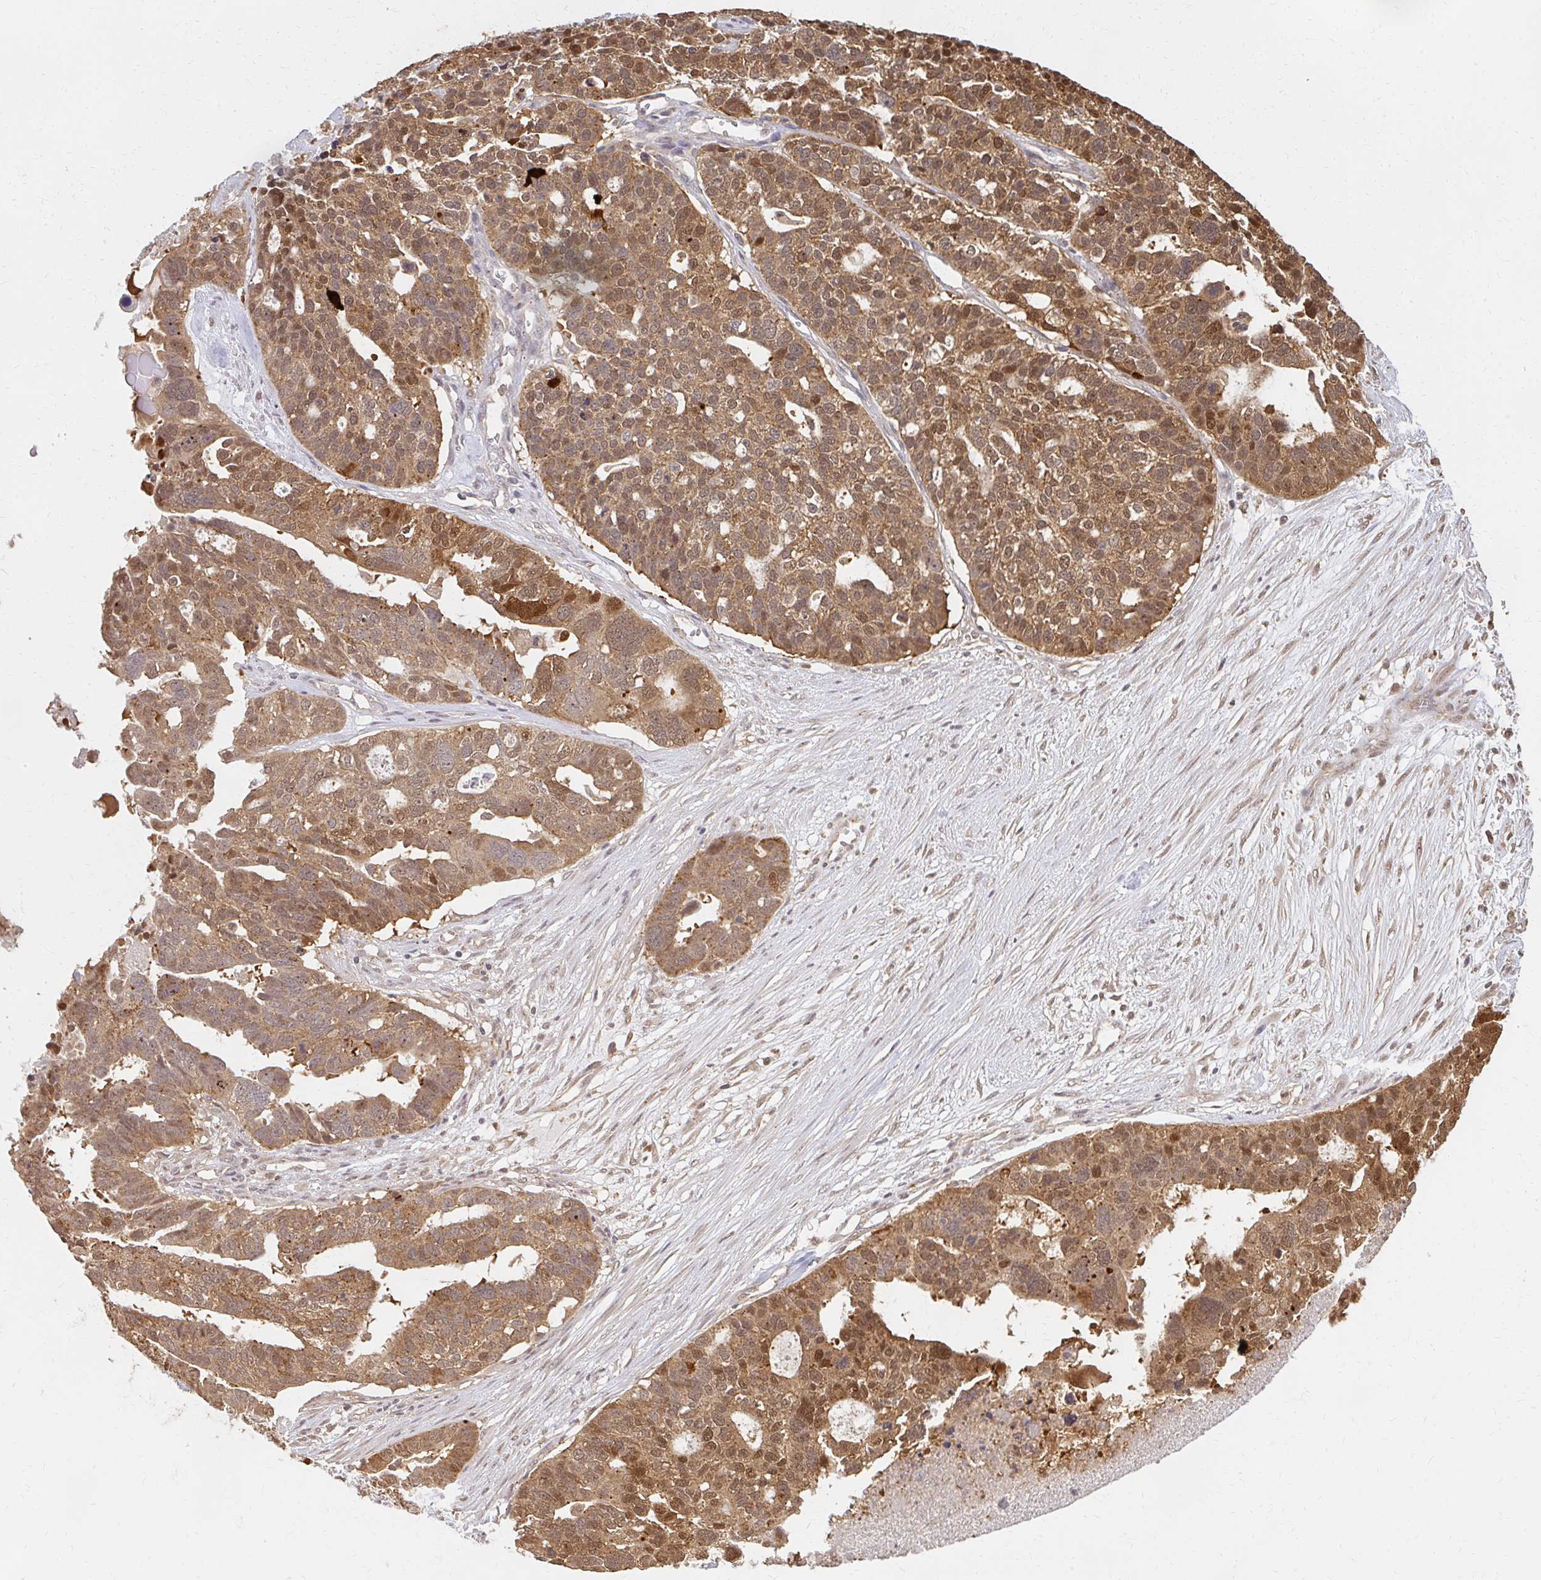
{"staining": {"intensity": "moderate", "quantity": ">75%", "location": "cytoplasmic/membranous,nuclear"}, "tissue": "ovarian cancer", "cell_type": "Tumor cells", "image_type": "cancer", "snomed": [{"axis": "morphology", "description": "Cystadenocarcinoma, serous, NOS"}, {"axis": "topography", "description": "Ovary"}], "caption": "Ovarian cancer tissue demonstrates moderate cytoplasmic/membranous and nuclear positivity in approximately >75% of tumor cells, visualized by immunohistochemistry.", "gene": "LARS2", "patient": {"sex": "female", "age": 59}}